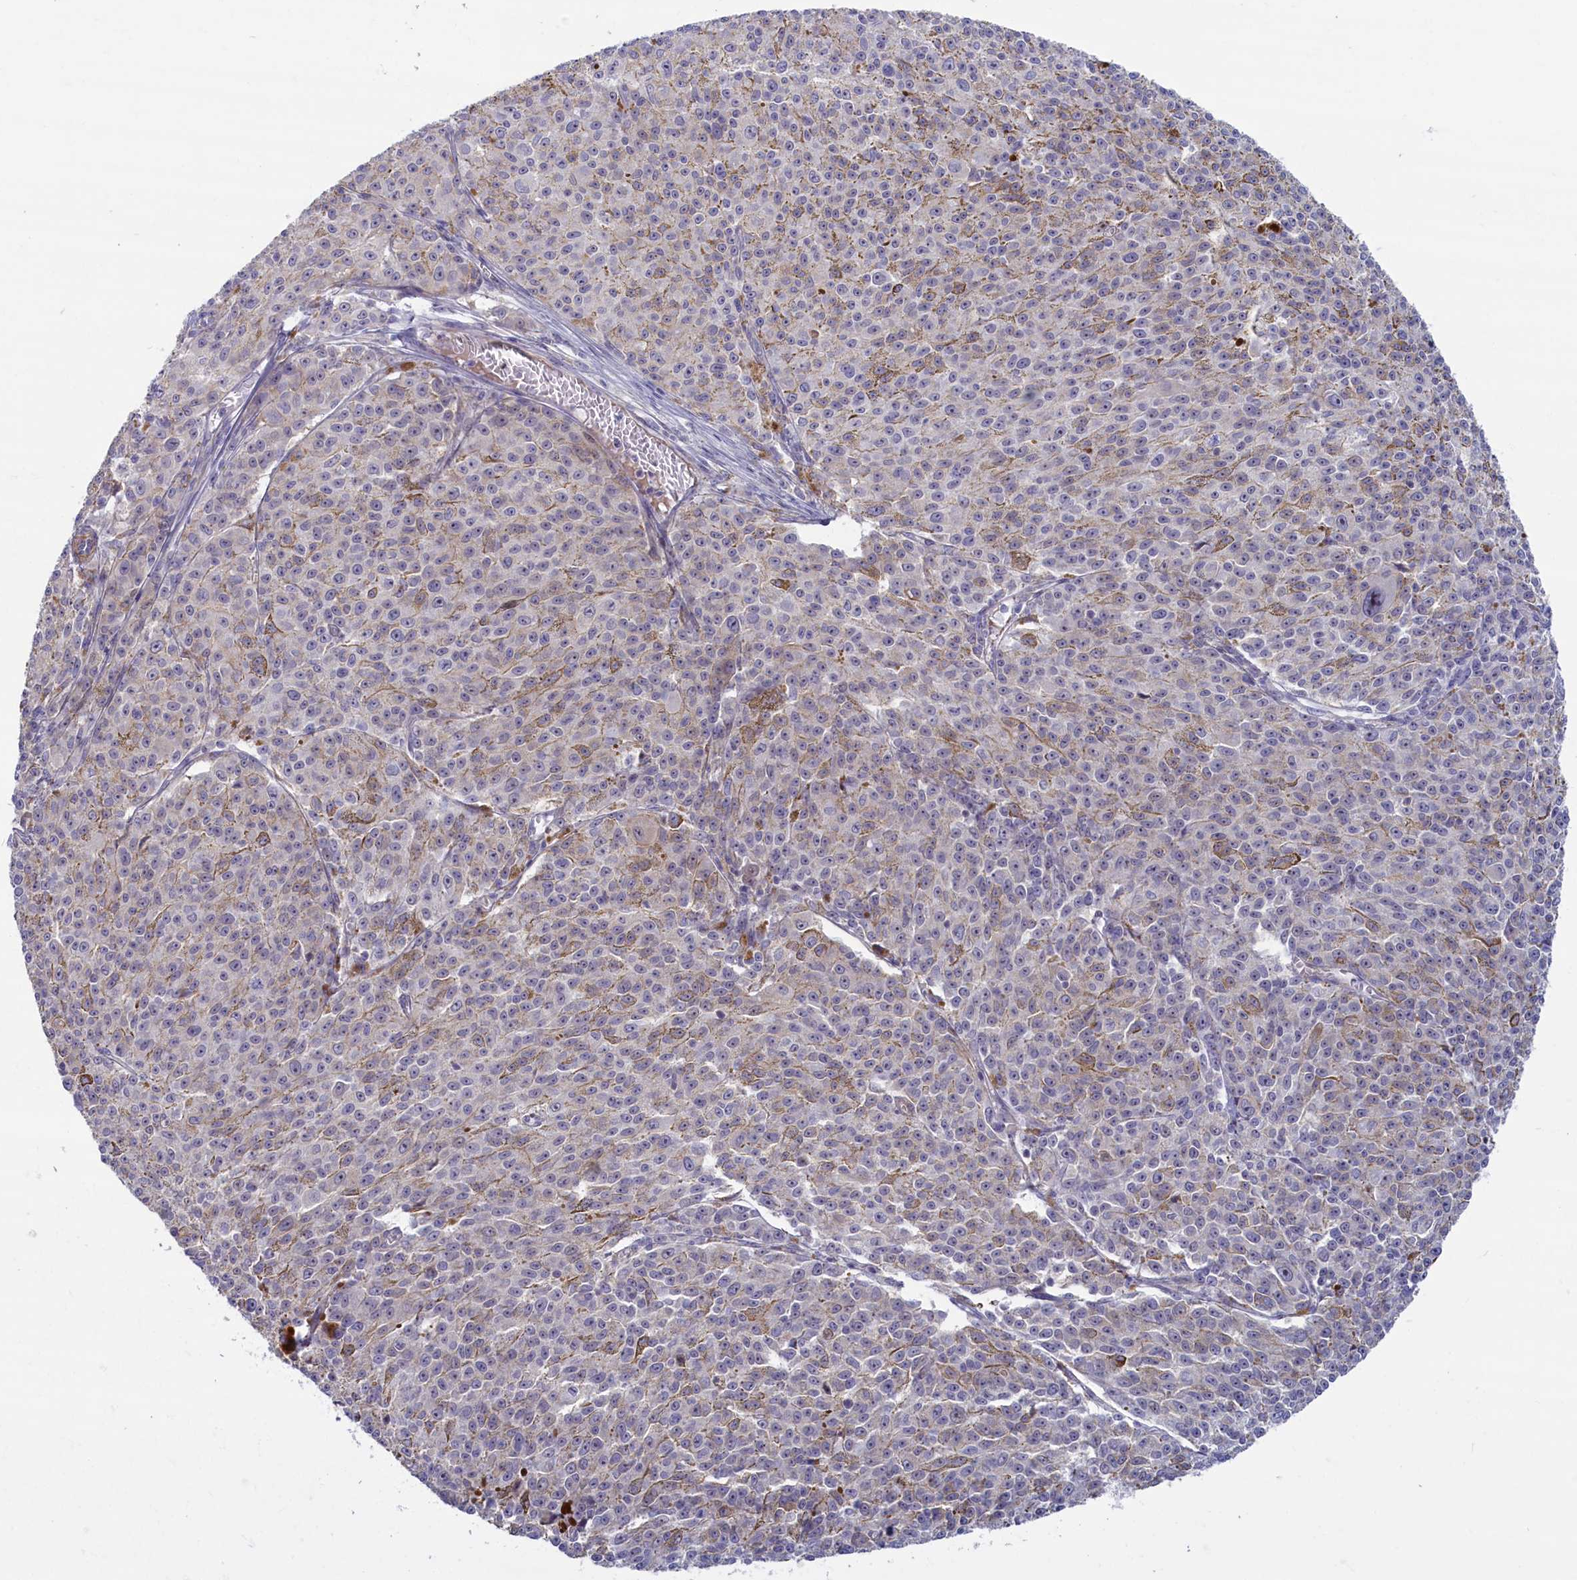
{"staining": {"intensity": "weak", "quantity": "<25%", "location": "cytoplasmic/membranous"}, "tissue": "melanoma", "cell_type": "Tumor cells", "image_type": "cancer", "snomed": [{"axis": "morphology", "description": "Malignant melanoma, NOS"}, {"axis": "topography", "description": "Skin"}], "caption": "A high-resolution image shows immunohistochemistry (IHC) staining of melanoma, which shows no significant positivity in tumor cells.", "gene": "TRPM4", "patient": {"sex": "female", "age": 52}}